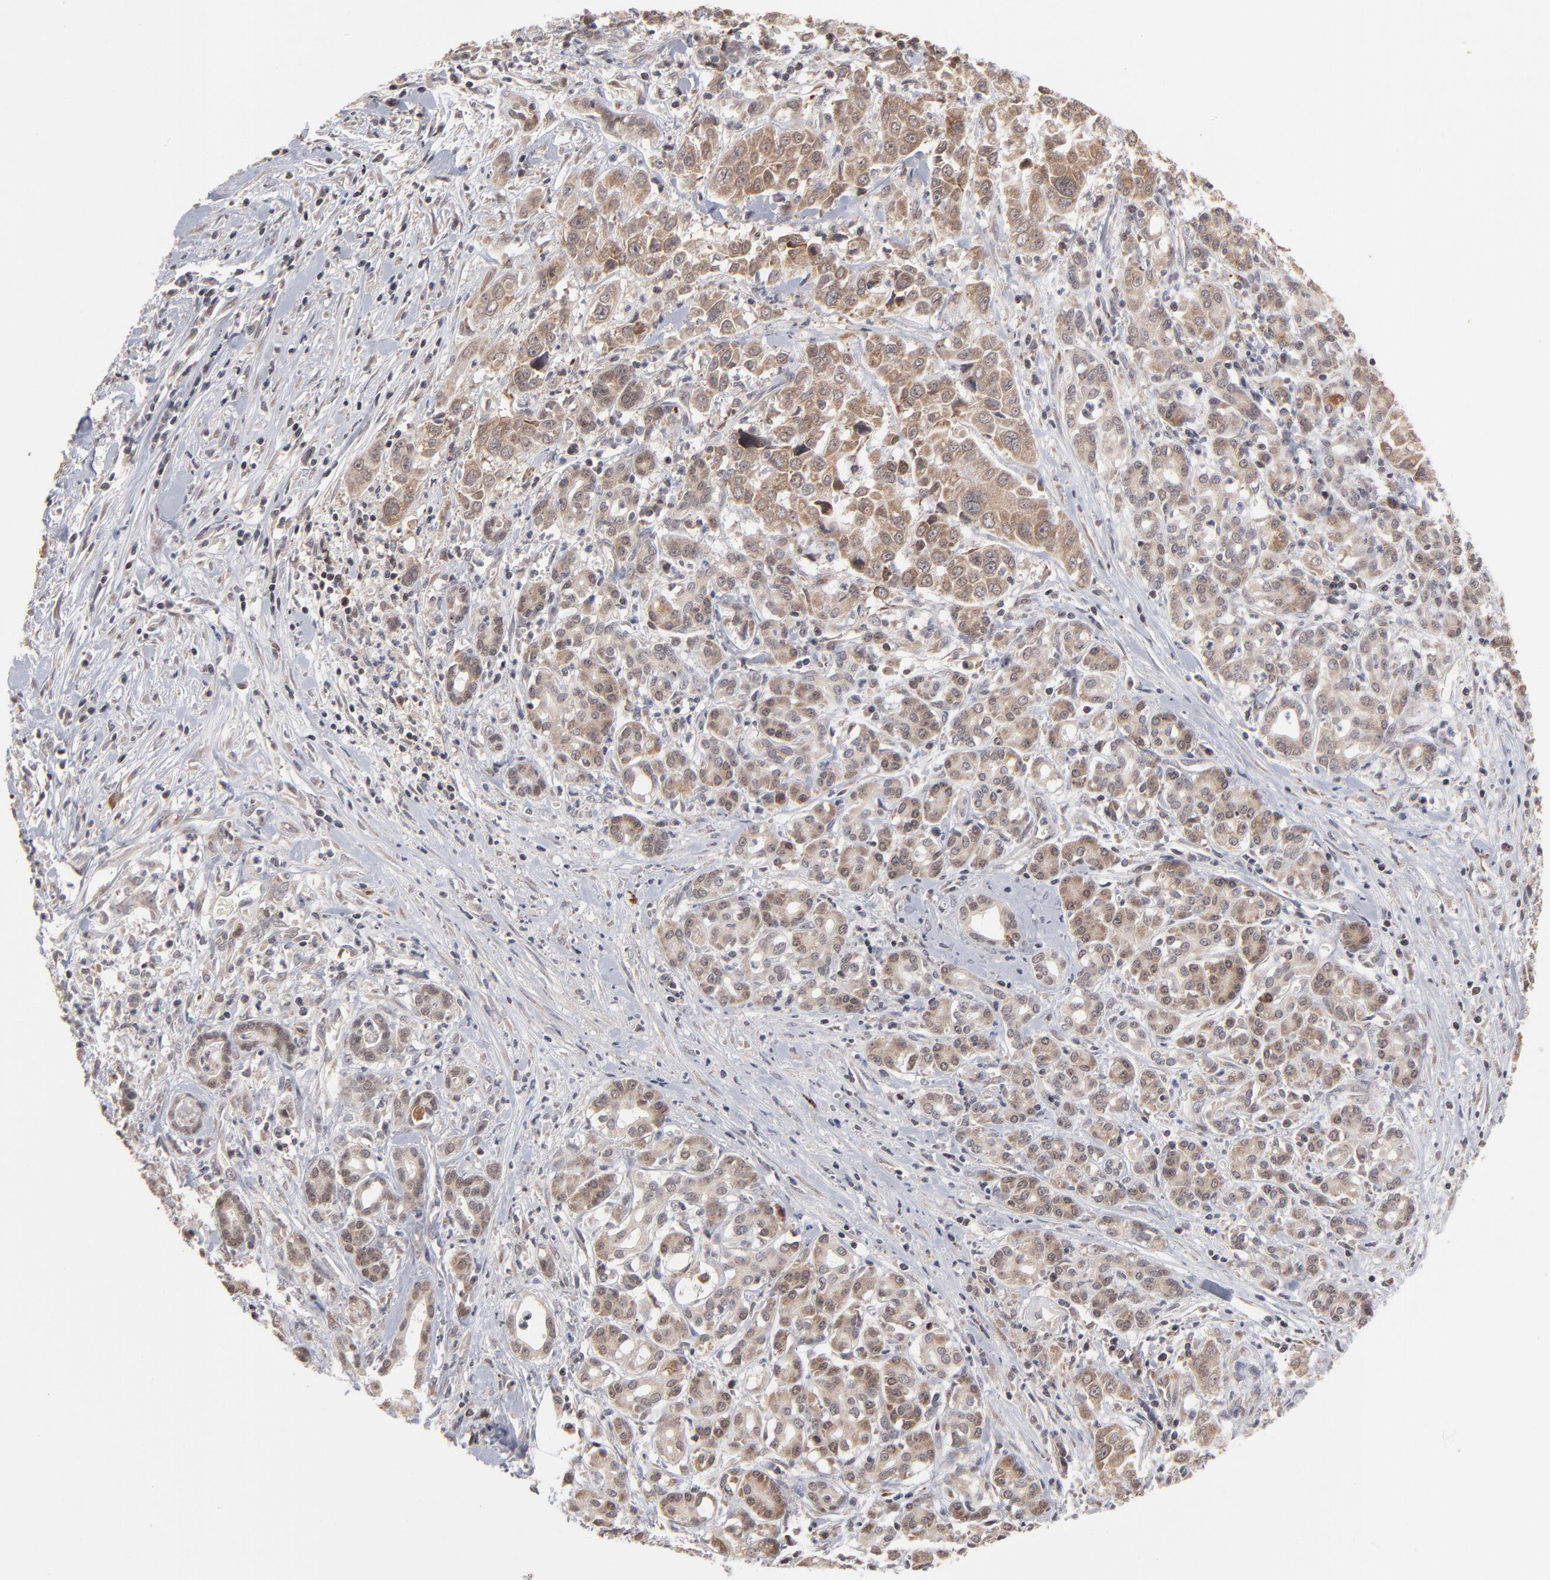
{"staining": {"intensity": "weak", "quantity": ">75%", "location": "cytoplasmic/membranous"}, "tissue": "pancreatic cancer", "cell_type": "Tumor cells", "image_type": "cancer", "snomed": [{"axis": "morphology", "description": "Adenocarcinoma, NOS"}, {"axis": "topography", "description": "Pancreas"}], "caption": "Weak cytoplasmic/membranous protein expression is present in about >75% of tumor cells in pancreatic adenocarcinoma.", "gene": "ARIH1", "patient": {"sex": "female", "age": 52}}